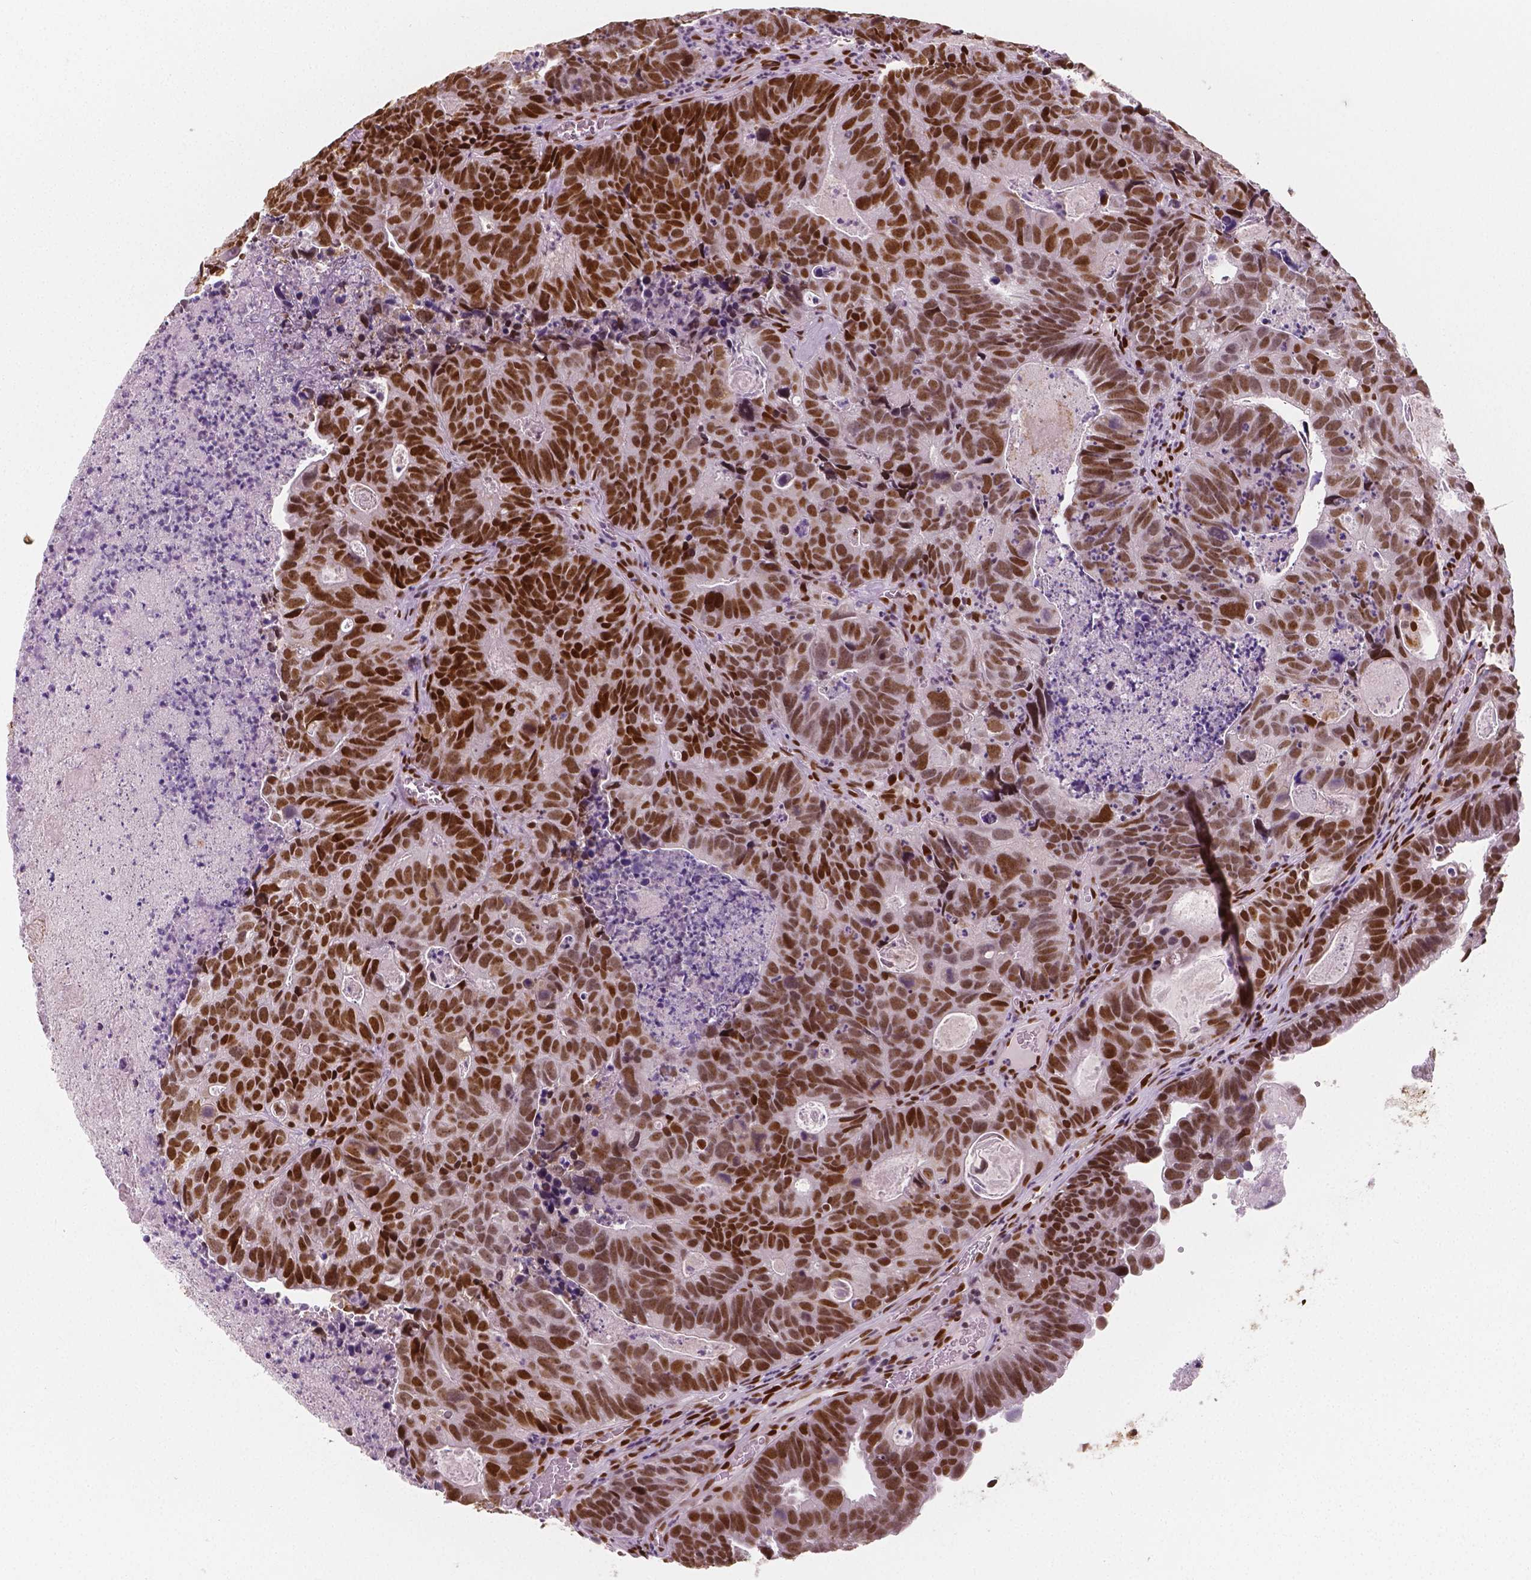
{"staining": {"intensity": "strong", "quantity": ">75%", "location": "nuclear"}, "tissue": "head and neck cancer", "cell_type": "Tumor cells", "image_type": "cancer", "snomed": [{"axis": "morphology", "description": "Adenocarcinoma, NOS"}, {"axis": "topography", "description": "Head-Neck"}], "caption": "There is high levels of strong nuclear expression in tumor cells of adenocarcinoma (head and neck), as demonstrated by immunohistochemical staining (brown color).", "gene": "NUCKS1", "patient": {"sex": "male", "age": 62}}